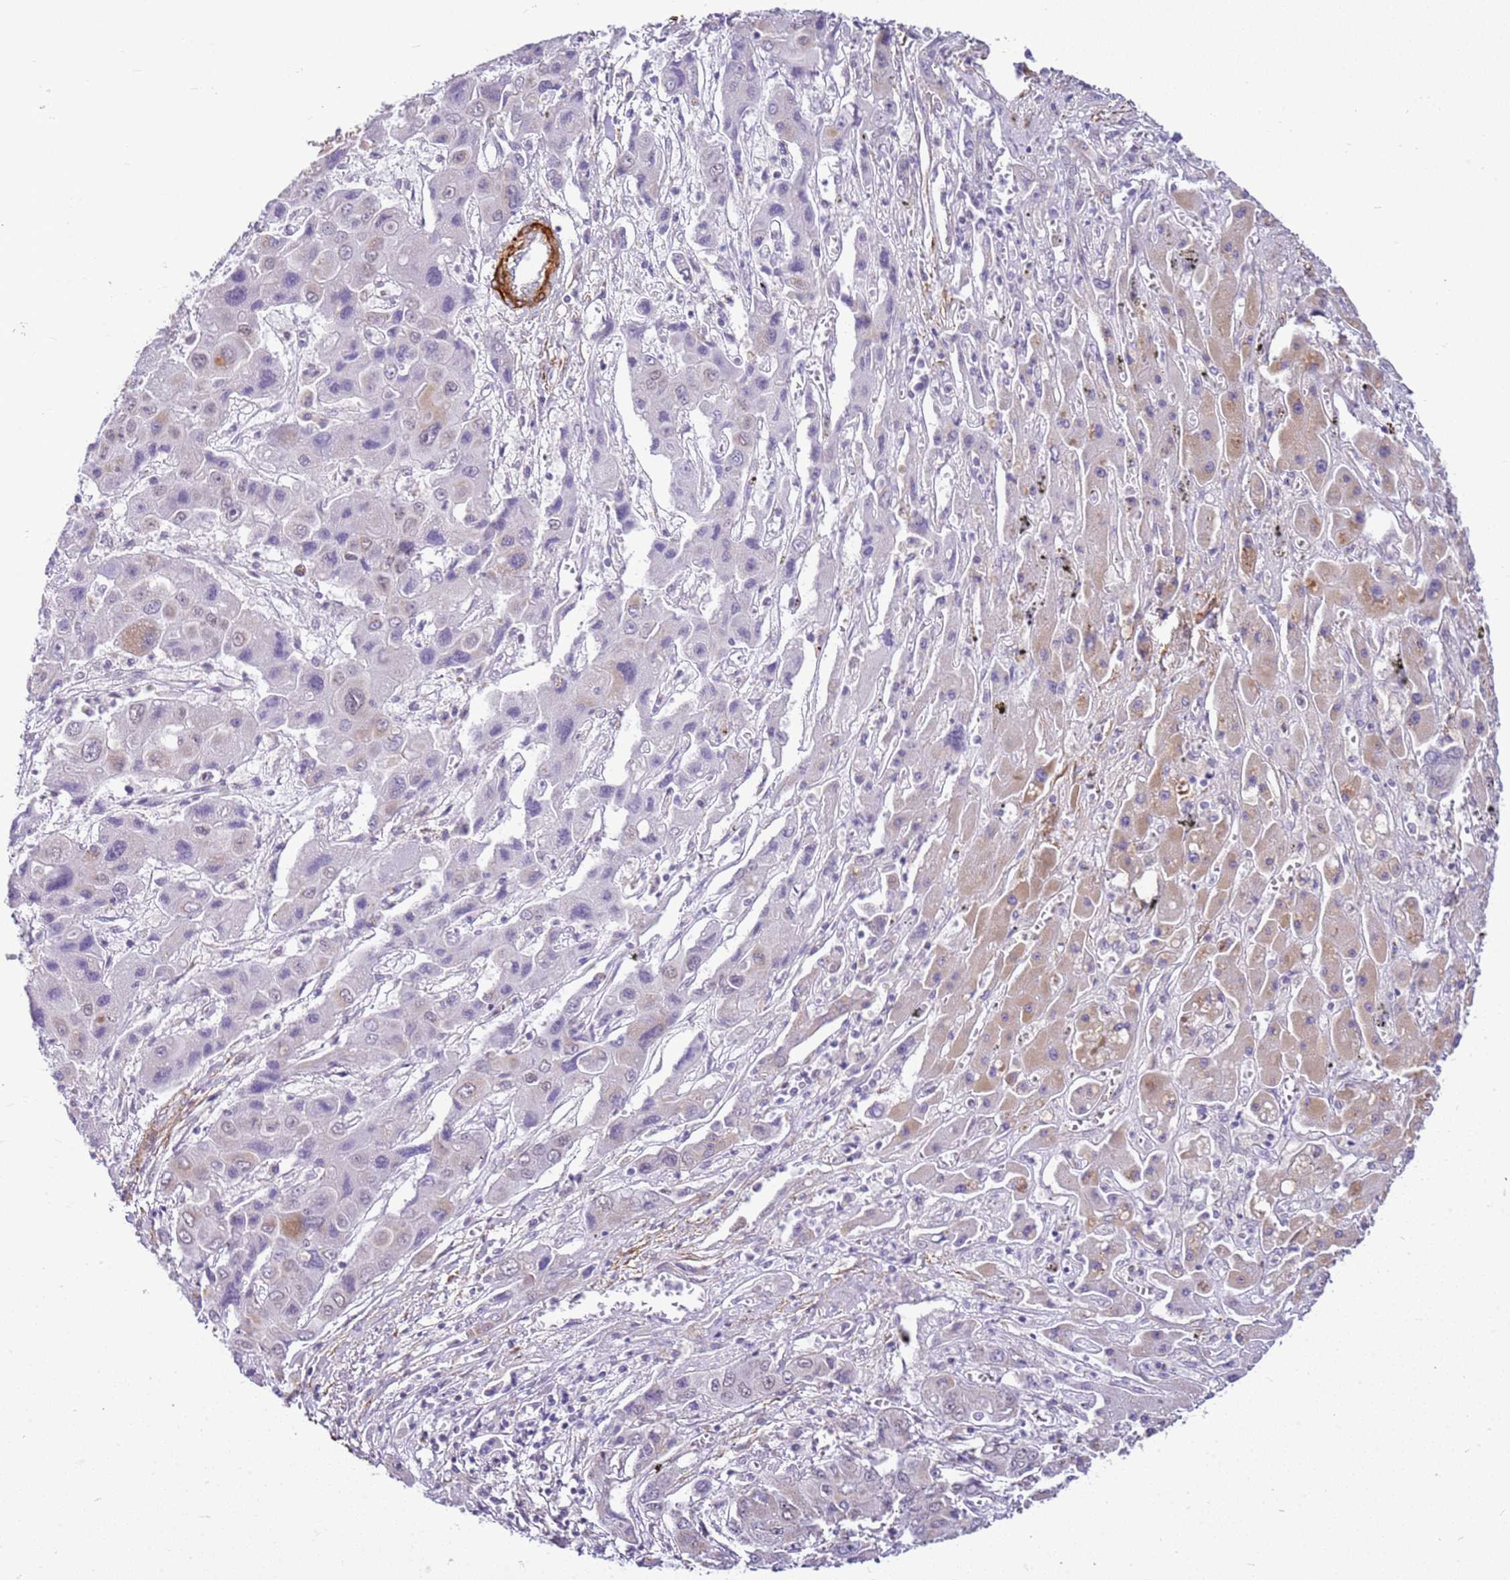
{"staining": {"intensity": "negative", "quantity": "none", "location": "none"}, "tissue": "liver cancer", "cell_type": "Tumor cells", "image_type": "cancer", "snomed": [{"axis": "morphology", "description": "Cholangiocarcinoma"}, {"axis": "topography", "description": "Liver"}], "caption": "Histopathology image shows no significant protein positivity in tumor cells of cholangiocarcinoma (liver).", "gene": "SMIM4", "patient": {"sex": "male", "age": 67}}